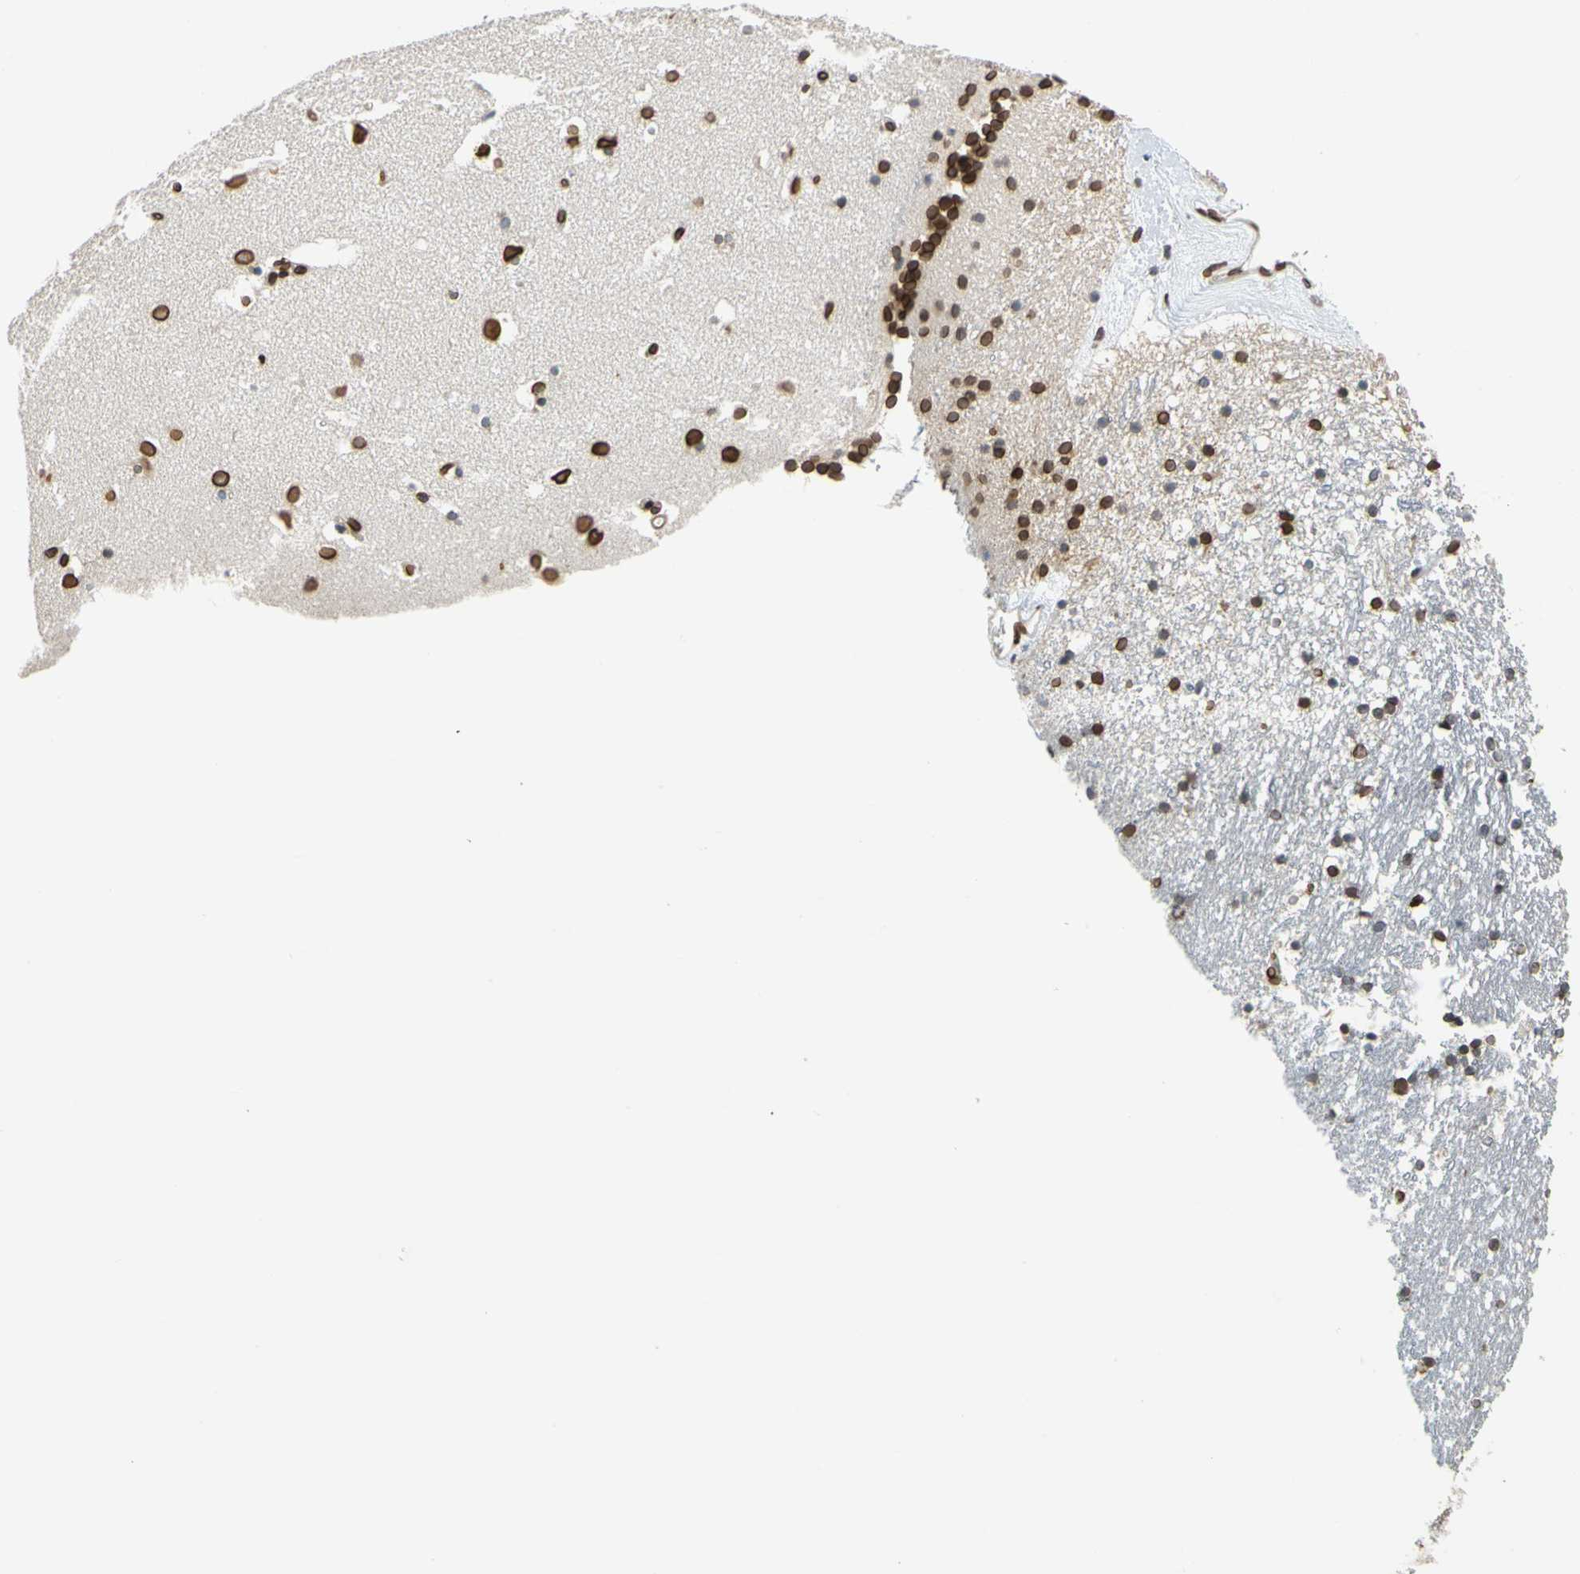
{"staining": {"intensity": "strong", "quantity": ">75%", "location": "cytoplasmic/membranous,nuclear"}, "tissue": "caudate", "cell_type": "Glial cells", "image_type": "normal", "snomed": [{"axis": "morphology", "description": "Normal tissue, NOS"}, {"axis": "topography", "description": "Lateral ventricle wall"}], "caption": "Caudate stained with DAB (3,3'-diaminobenzidine) immunohistochemistry (IHC) displays high levels of strong cytoplasmic/membranous,nuclear expression in about >75% of glial cells.", "gene": "SUN1", "patient": {"sex": "male", "age": 45}}